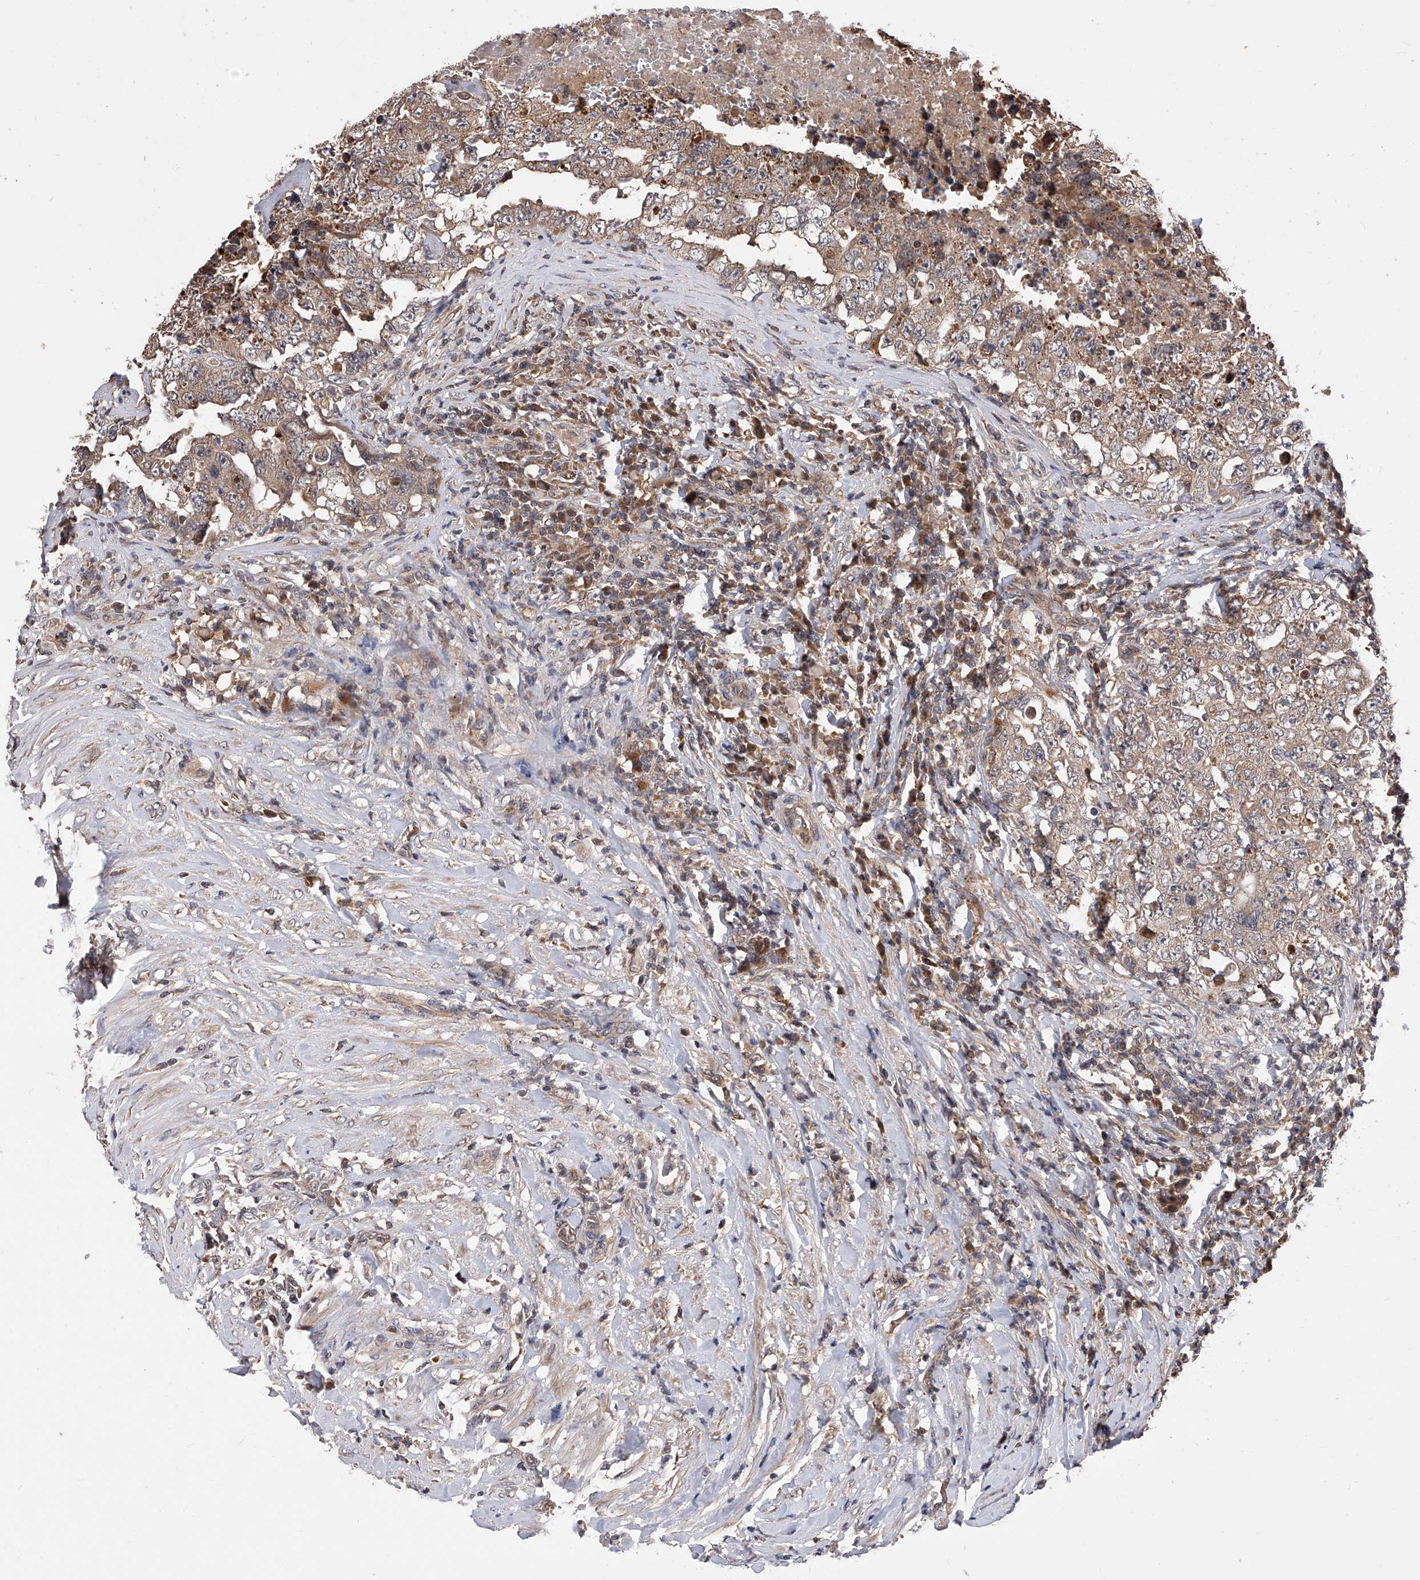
{"staining": {"intensity": "weak", "quantity": "25%-75%", "location": "cytoplasmic/membranous"}, "tissue": "testis cancer", "cell_type": "Tumor cells", "image_type": "cancer", "snomed": [{"axis": "morphology", "description": "Carcinoma, Embryonal, NOS"}, {"axis": "topography", "description": "Testis"}], "caption": "Tumor cells display low levels of weak cytoplasmic/membranous expression in about 25%-75% of cells in human testis embryonal carcinoma. The staining was performed using DAB, with brown indicating positive protein expression. Nuclei are stained blue with hematoxylin.", "gene": "GMDS", "patient": {"sex": "male", "age": 26}}